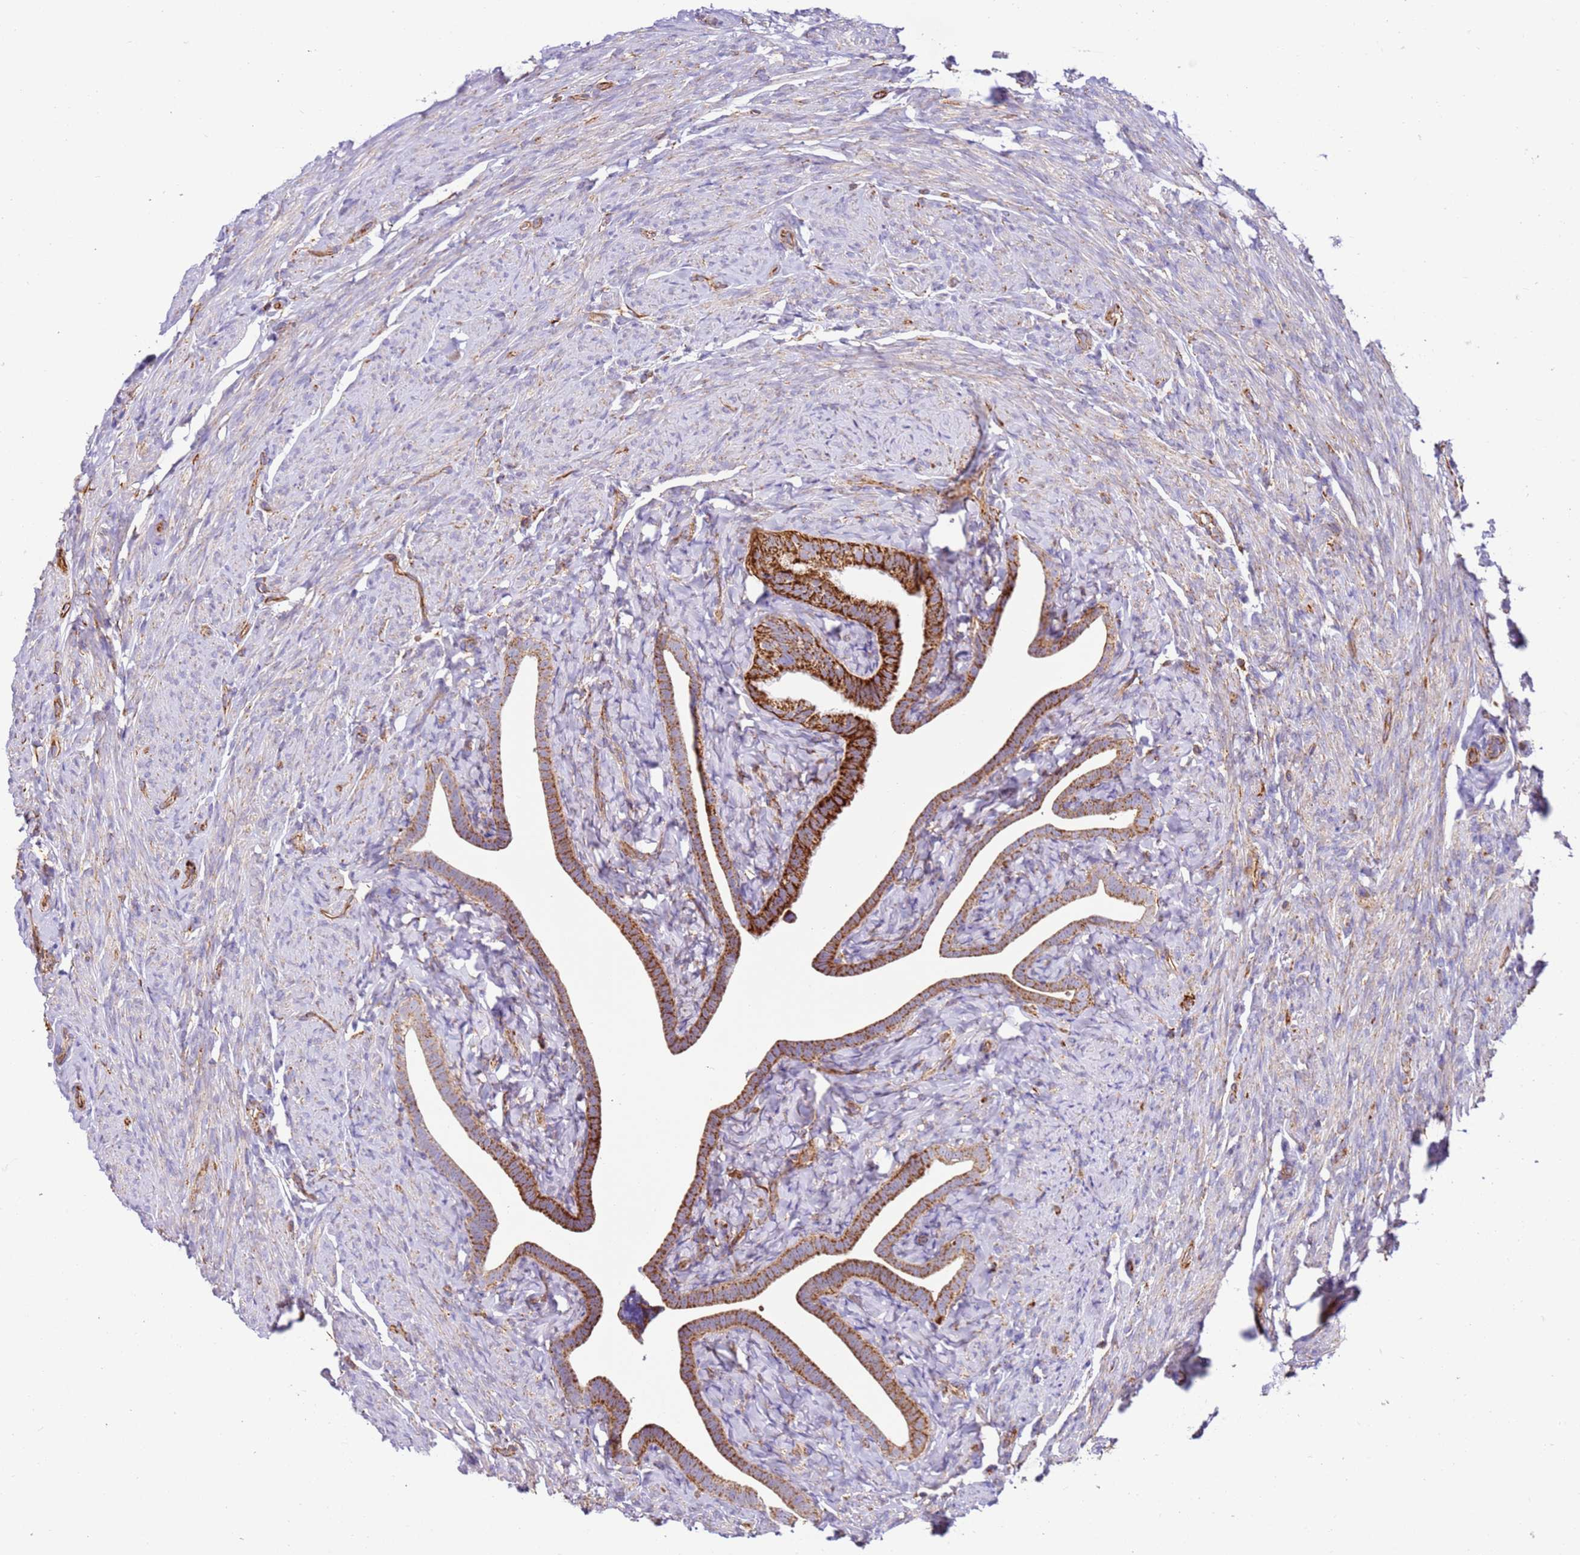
{"staining": {"intensity": "strong", "quantity": ">75%", "location": "cytoplasmic/membranous"}, "tissue": "fallopian tube", "cell_type": "Glandular cells", "image_type": "normal", "snomed": [{"axis": "morphology", "description": "Normal tissue, NOS"}, {"axis": "topography", "description": "Fallopian tube"}], "caption": "An image of fallopian tube stained for a protein reveals strong cytoplasmic/membranous brown staining in glandular cells. The staining was performed using DAB (3,3'-diaminobenzidine), with brown indicating positive protein expression. Nuclei are stained blue with hematoxylin.", "gene": "MRPL20", "patient": {"sex": "female", "age": 69}}